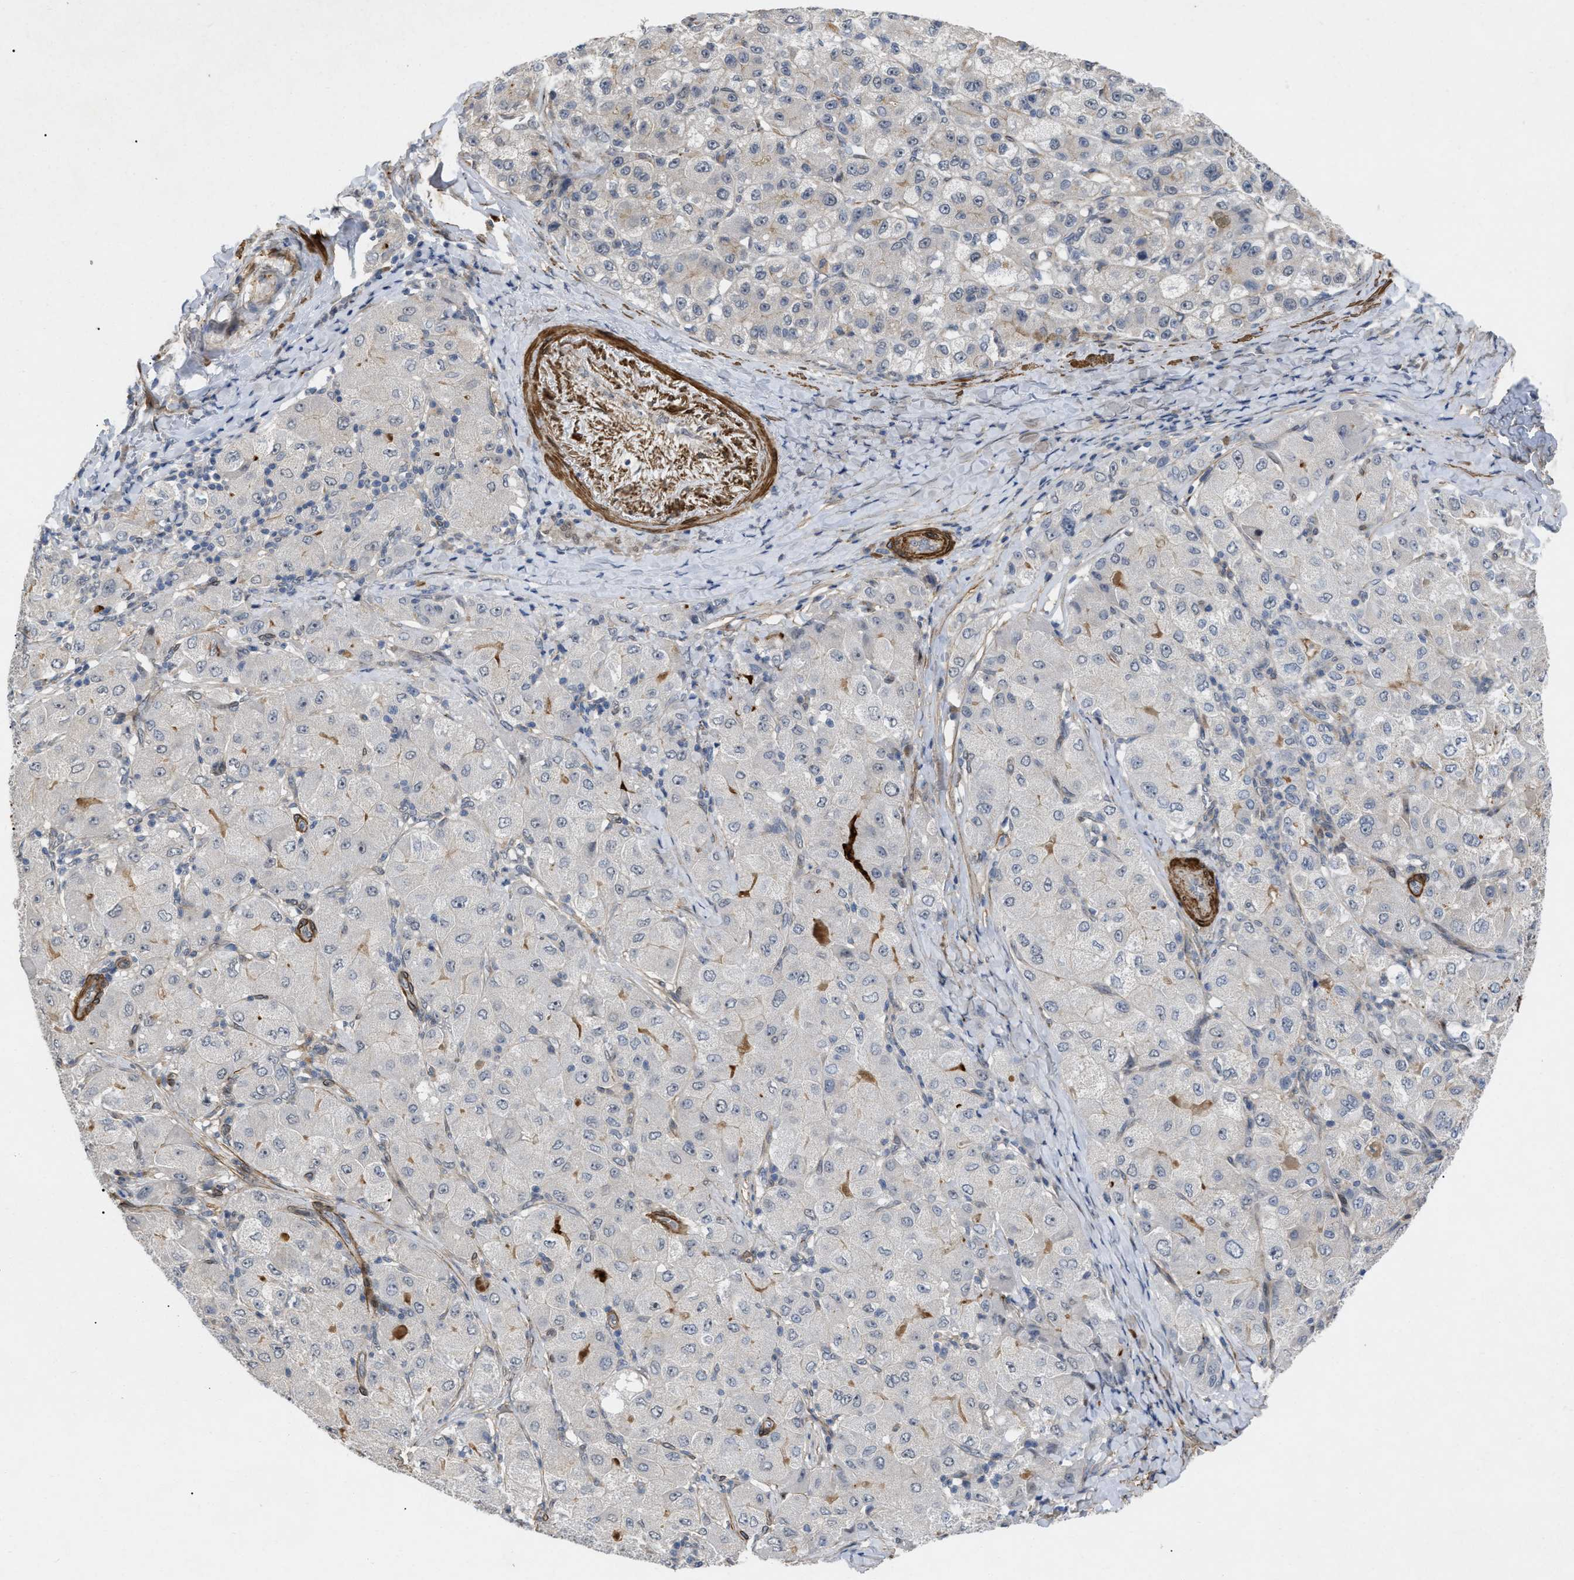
{"staining": {"intensity": "negative", "quantity": "none", "location": "none"}, "tissue": "liver cancer", "cell_type": "Tumor cells", "image_type": "cancer", "snomed": [{"axis": "morphology", "description": "Carcinoma, Hepatocellular, NOS"}, {"axis": "topography", "description": "Liver"}], "caption": "A high-resolution micrograph shows IHC staining of hepatocellular carcinoma (liver), which exhibits no significant positivity in tumor cells.", "gene": "ST6GALNAC6", "patient": {"sex": "male", "age": 80}}